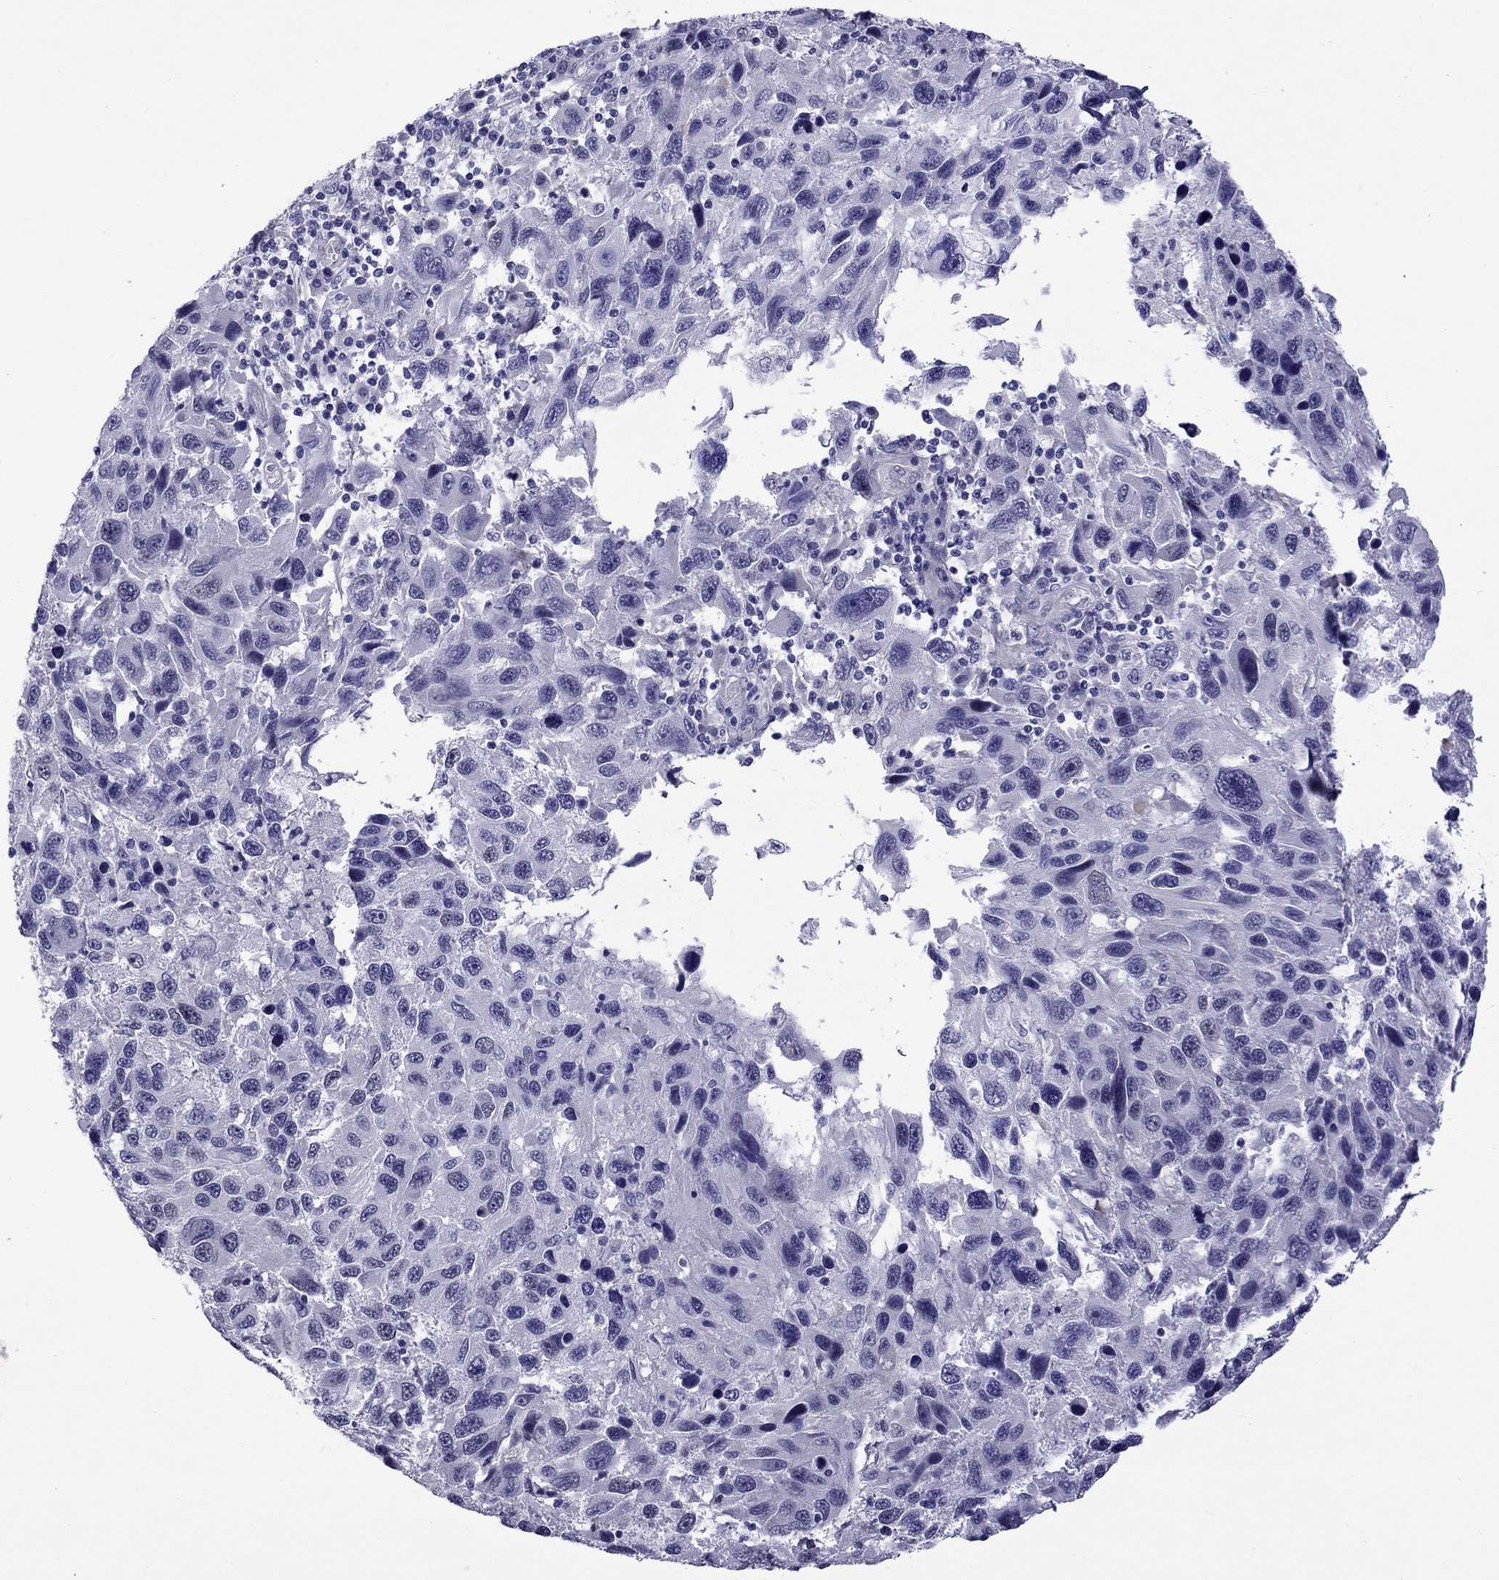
{"staining": {"intensity": "negative", "quantity": "none", "location": "none"}, "tissue": "melanoma", "cell_type": "Tumor cells", "image_type": "cancer", "snomed": [{"axis": "morphology", "description": "Malignant melanoma, NOS"}, {"axis": "topography", "description": "Skin"}], "caption": "A high-resolution photomicrograph shows immunohistochemistry (IHC) staining of melanoma, which reveals no significant staining in tumor cells. (DAB (3,3'-diaminobenzidine) immunohistochemistry visualized using brightfield microscopy, high magnification).", "gene": "CHRNA5", "patient": {"sex": "male", "age": 53}}